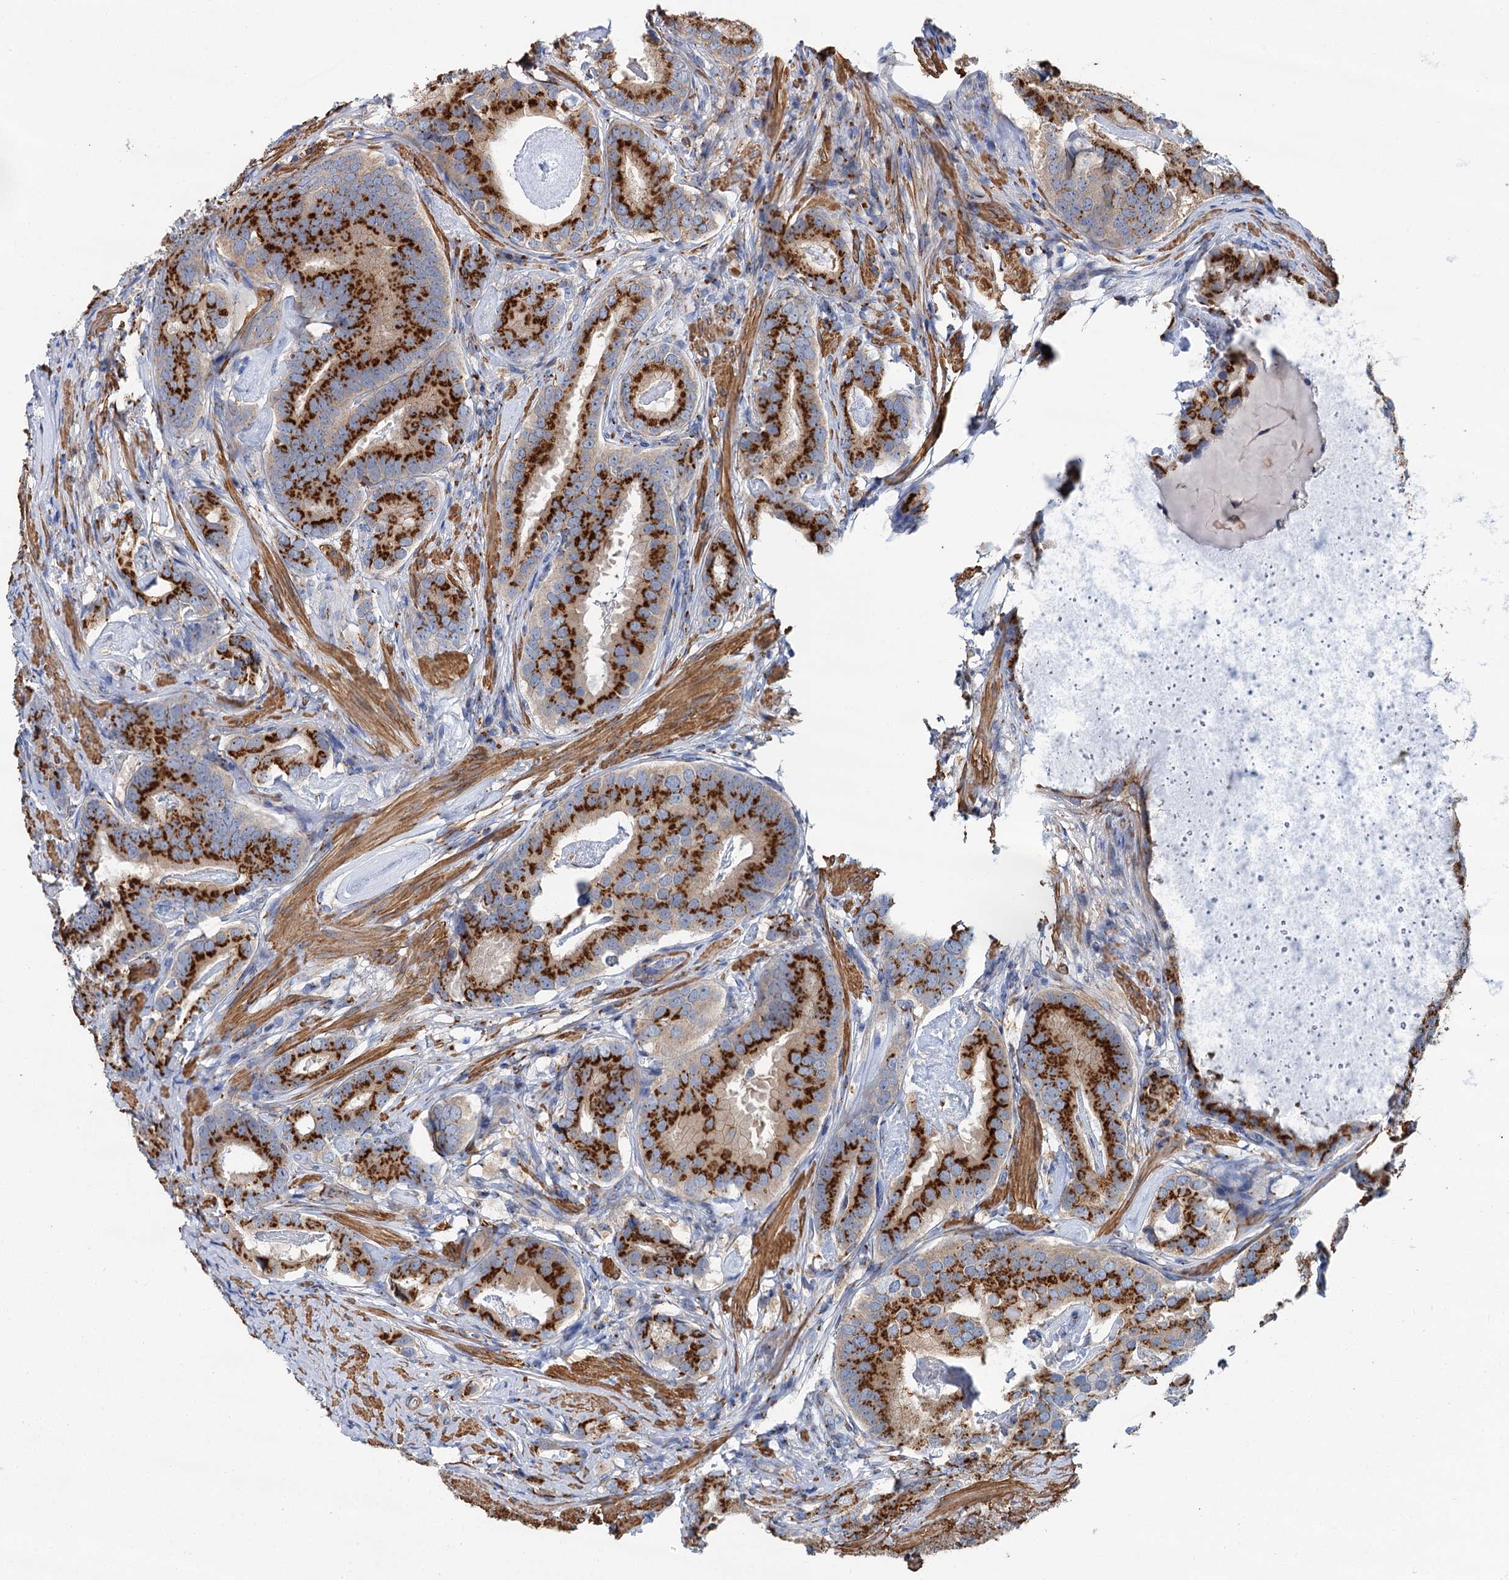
{"staining": {"intensity": "strong", "quantity": ">75%", "location": "cytoplasmic/membranous"}, "tissue": "prostate cancer", "cell_type": "Tumor cells", "image_type": "cancer", "snomed": [{"axis": "morphology", "description": "Adenocarcinoma, Low grade"}, {"axis": "topography", "description": "Prostate"}], "caption": "Prostate cancer (adenocarcinoma (low-grade)) stained with a brown dye shows strong cytoplasmic/membranous positive staining in approximately >75% of tumor cells.", "gene": "BET1L", "patient": {"sex": "male", "age": 71}}